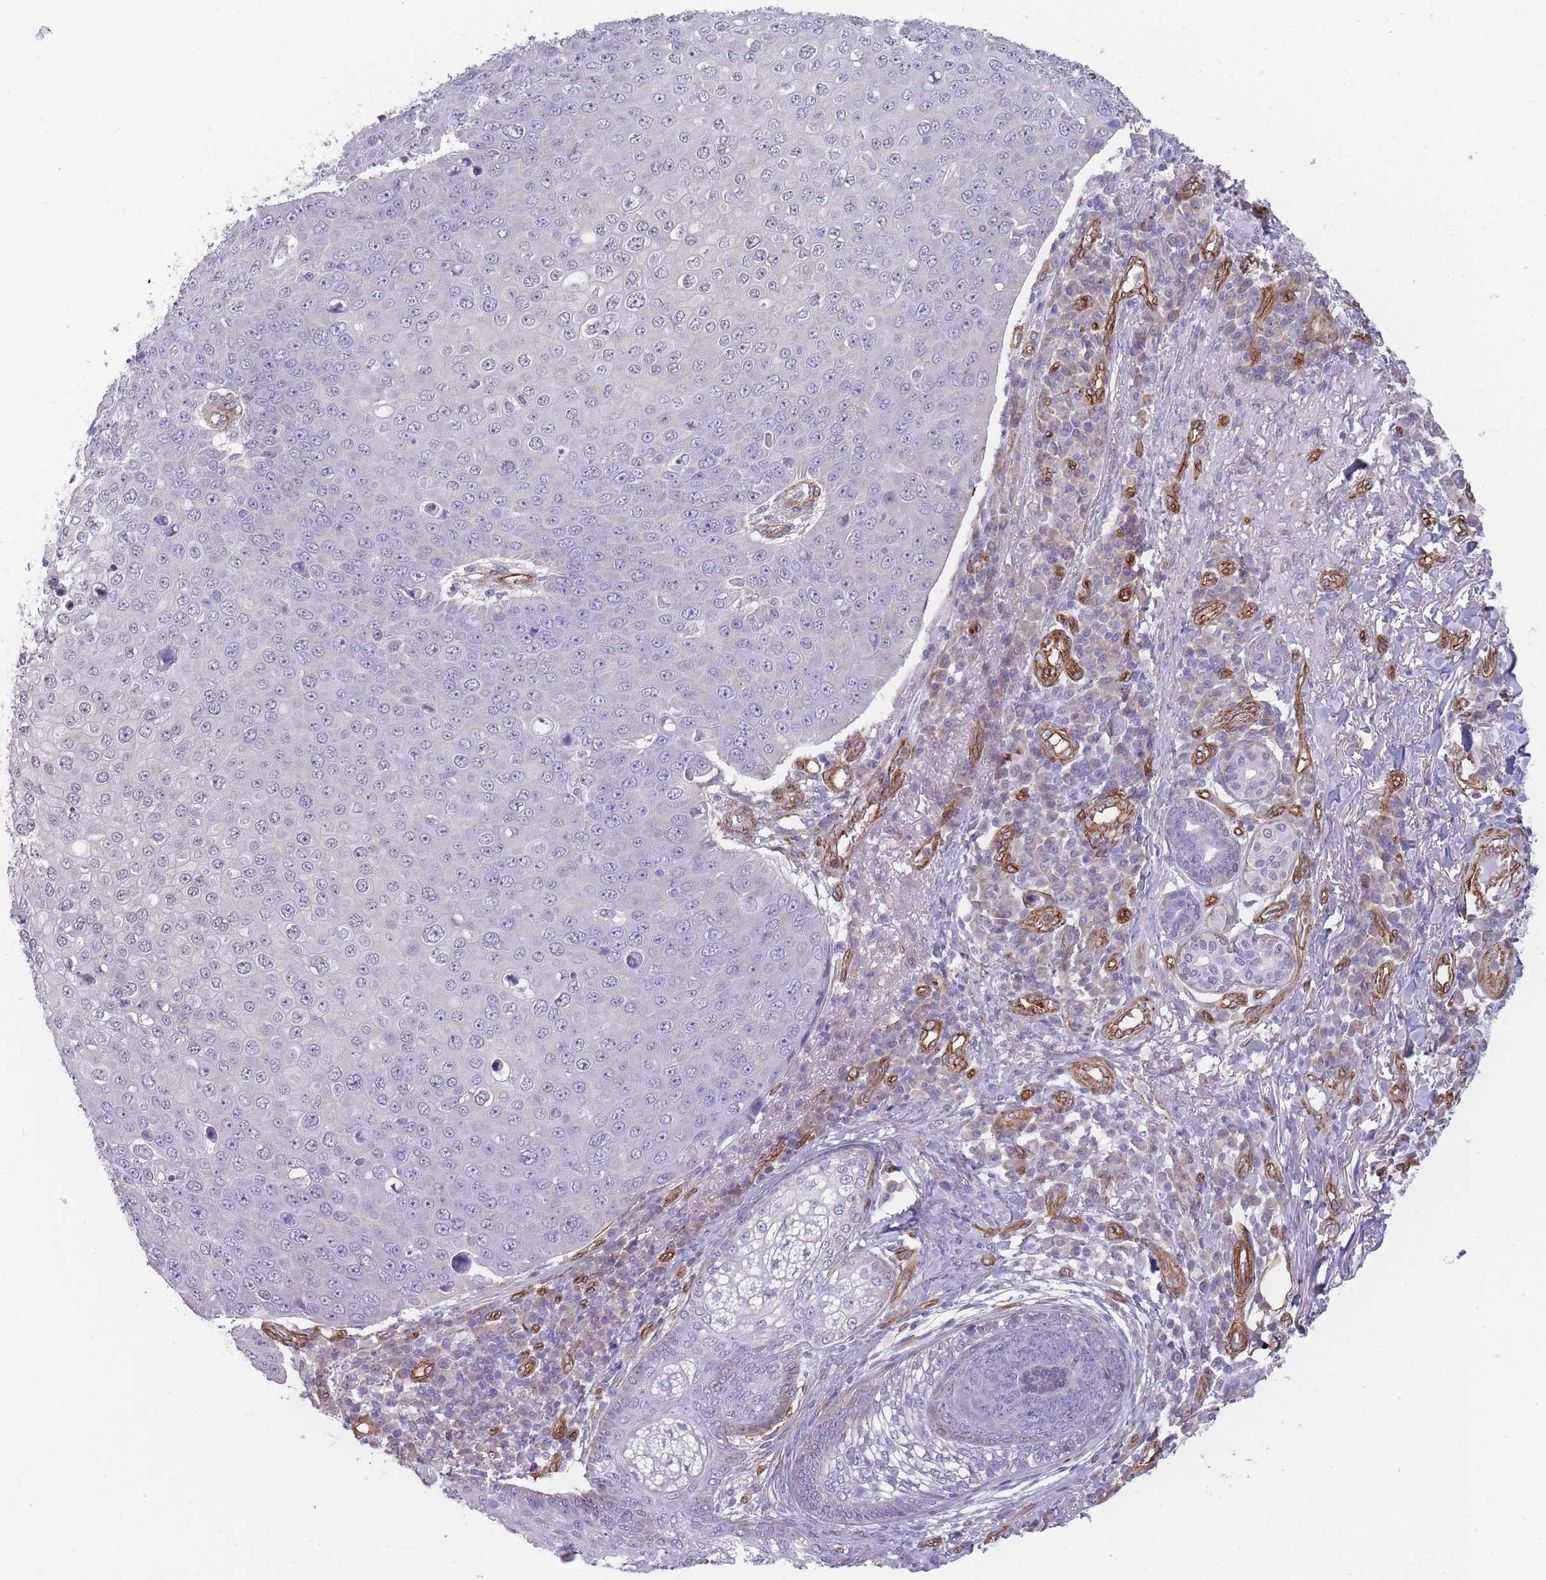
{"staining": {"intensity": "negative", "quantity": "none", "location": "none"}, "tissue": "skin cancer", "cell_type": "Tumor cells", "image_type": "cancer", "snomed": [{"axis": "morphology", "description": "Squamous cell carcinoma, NOS"}, {"axis": "topography", "description": "Skin"}], "caption": "DAB (3,3'-diaminobenzidine) immunohistochemical staining of human skin cancer (squamous cell carcinoma) shows no significant positivity in tumor cells.", "gene": "OR6B3", "patient": {"sex": "male", "age": 71}}